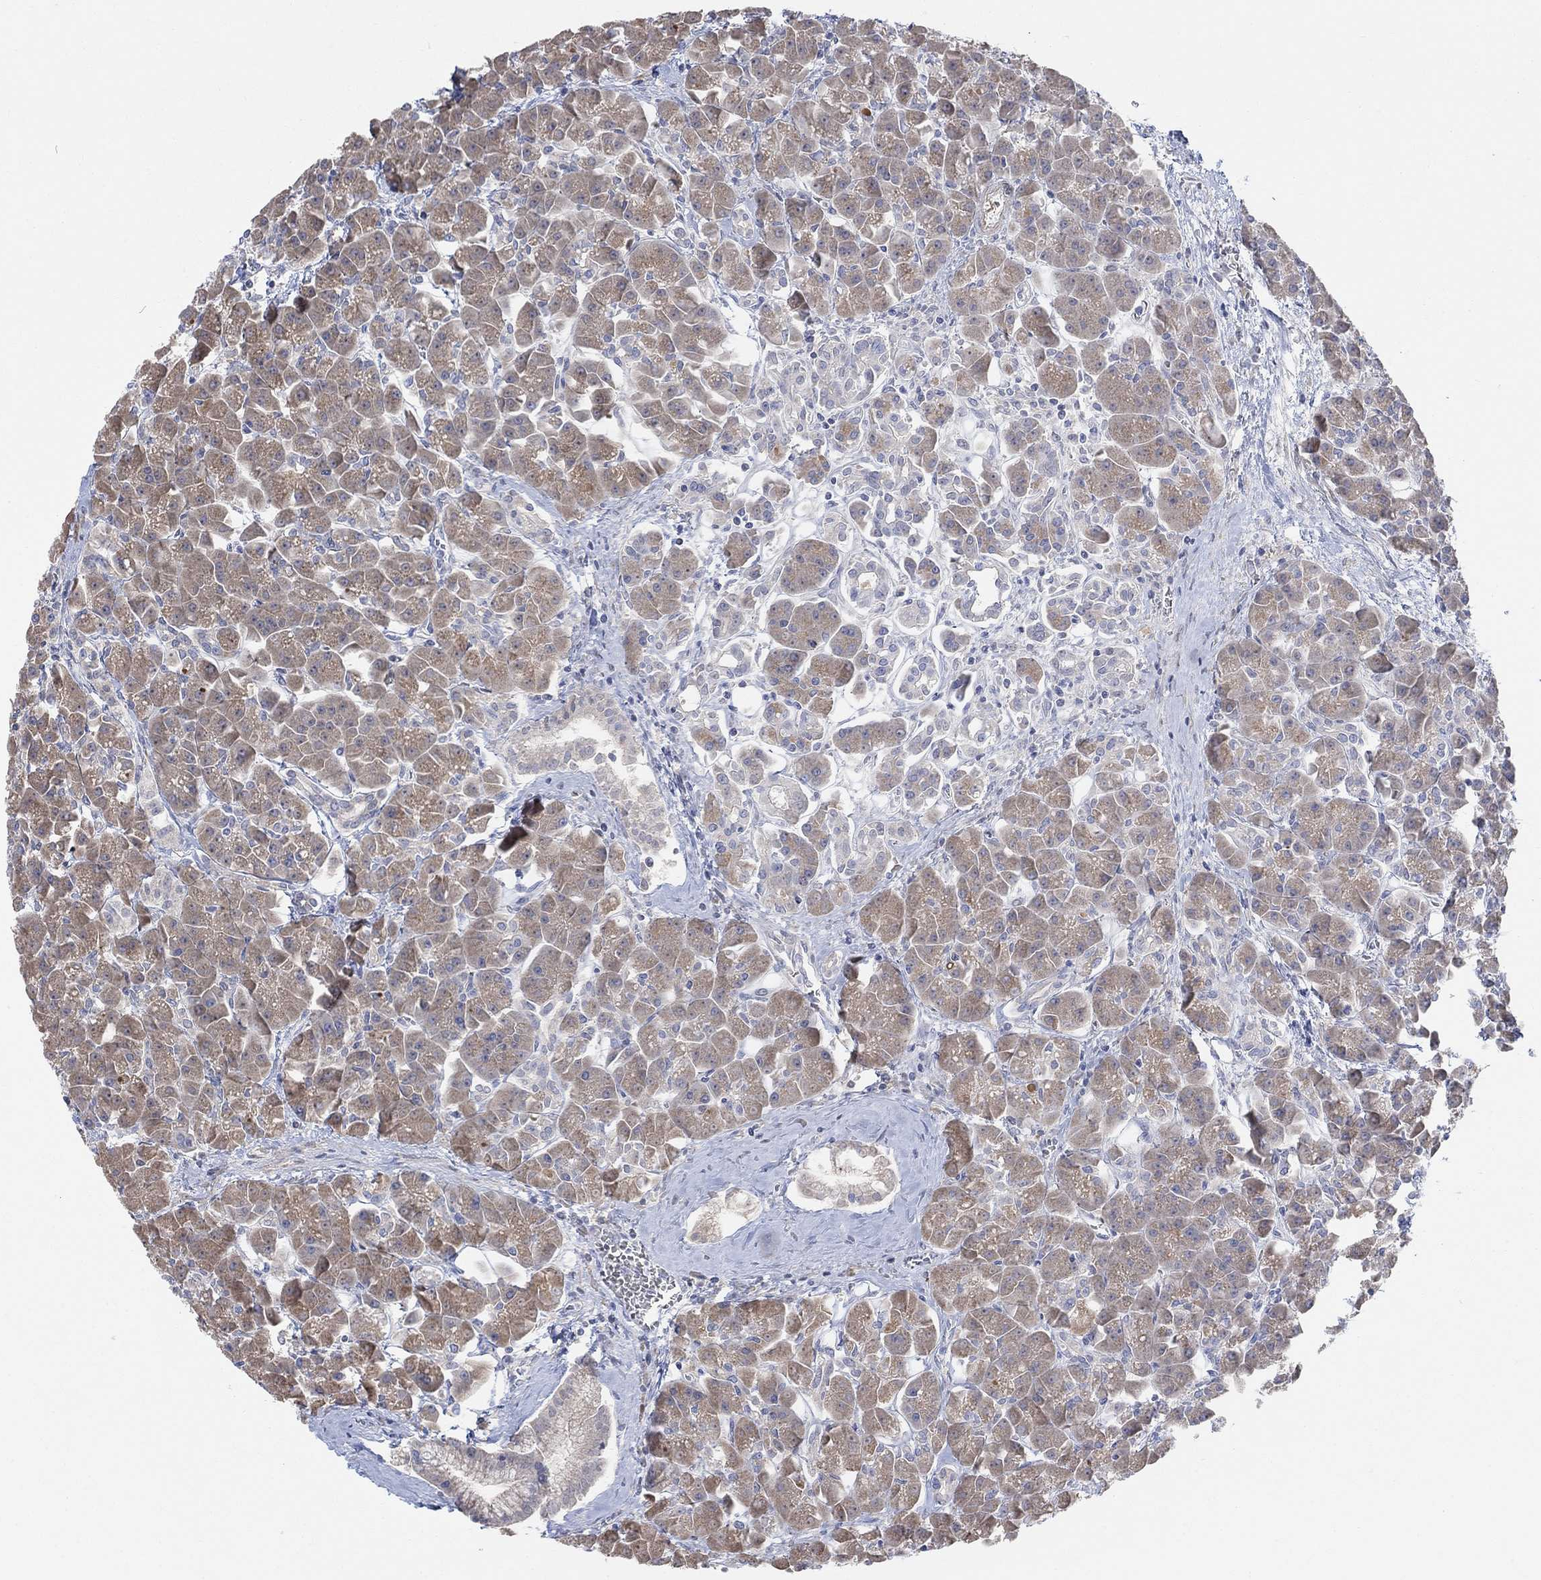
{"staining": {"intensity": "moderate", "quantity": "<25%", "location": "cytoplasmic/membranous"}, "tissue": "pancreas", "cell_type": "Exocrine glandular cells", "image_type": "normal", "snomed": [{"axis": "morphology", "description": "Normal tissue, NOS"}, {"axis": "topography", "description": "Pancreas"}], "caption": "Protein staining of unremarkable pancreas demonstrates moderate cytoplasmic/membranous expression in about <25% of exocrine glandular cells.", "gene": "CNTF", "patient": {"sex": "male", "age": 70}}